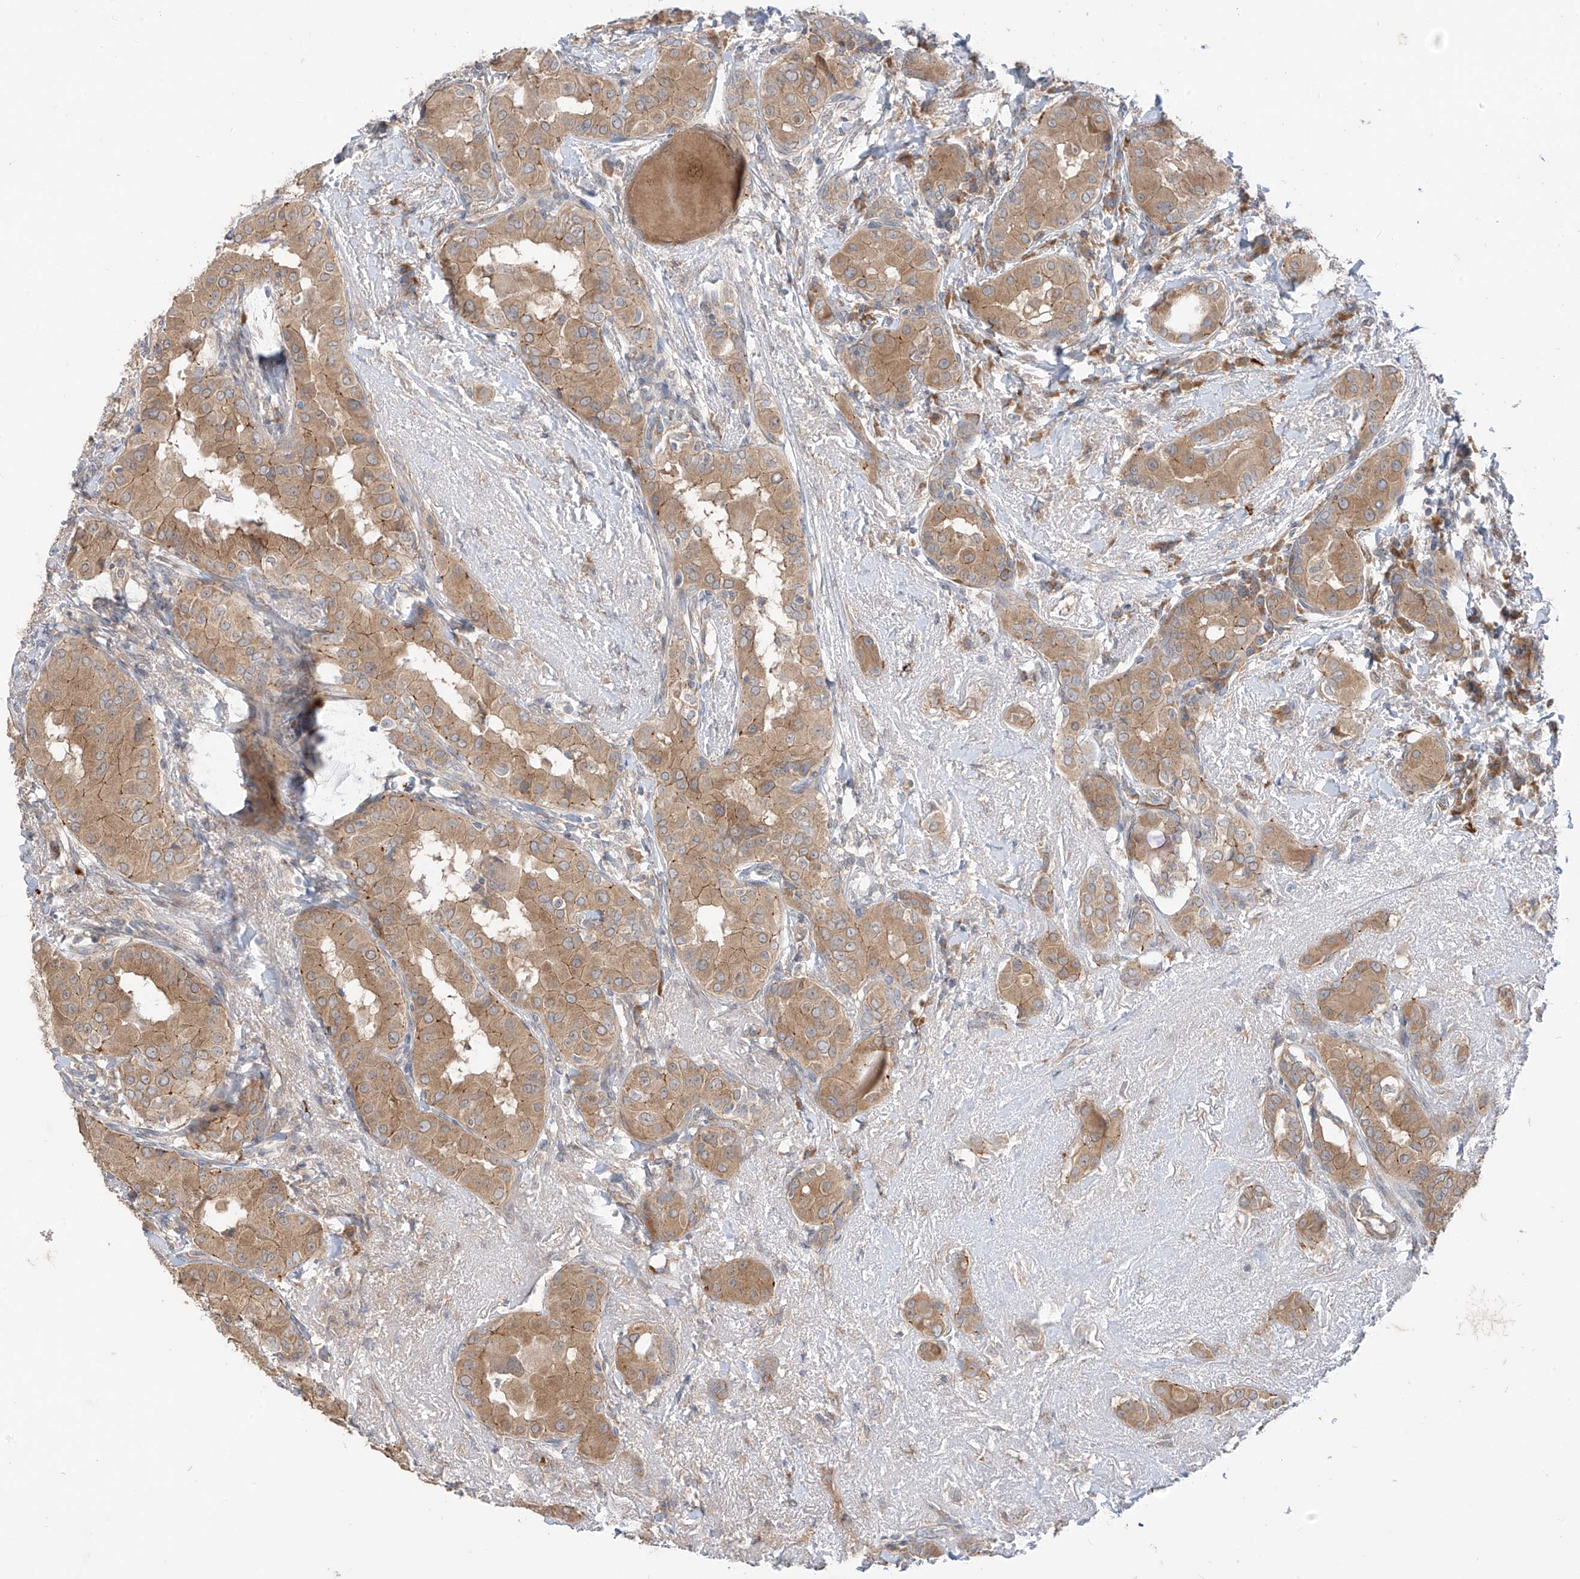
{"staining": {"intensity": "moderate", "quantity": ">75%", "location": "cytoplasmic/membranous"}, "tissue": "thyroid cancer", "cell_type": "Tumor cells", "image_type": "cancer", "snomed": [{"axis": "morphology", "description": "Papillary adenocarcinoma, NOS"}, {"axis": "topography", "description": "Thyroid gland"}], "caption": "Human thyroid cancer (papillary adenocarcinoma) stained with a brown dye exhibits moderate cytoplasmic/membranous positive staining in approximately >75% of tumor cells.", "gene": "MTUS2", "patient": {"sex": "male", "age": 33}}